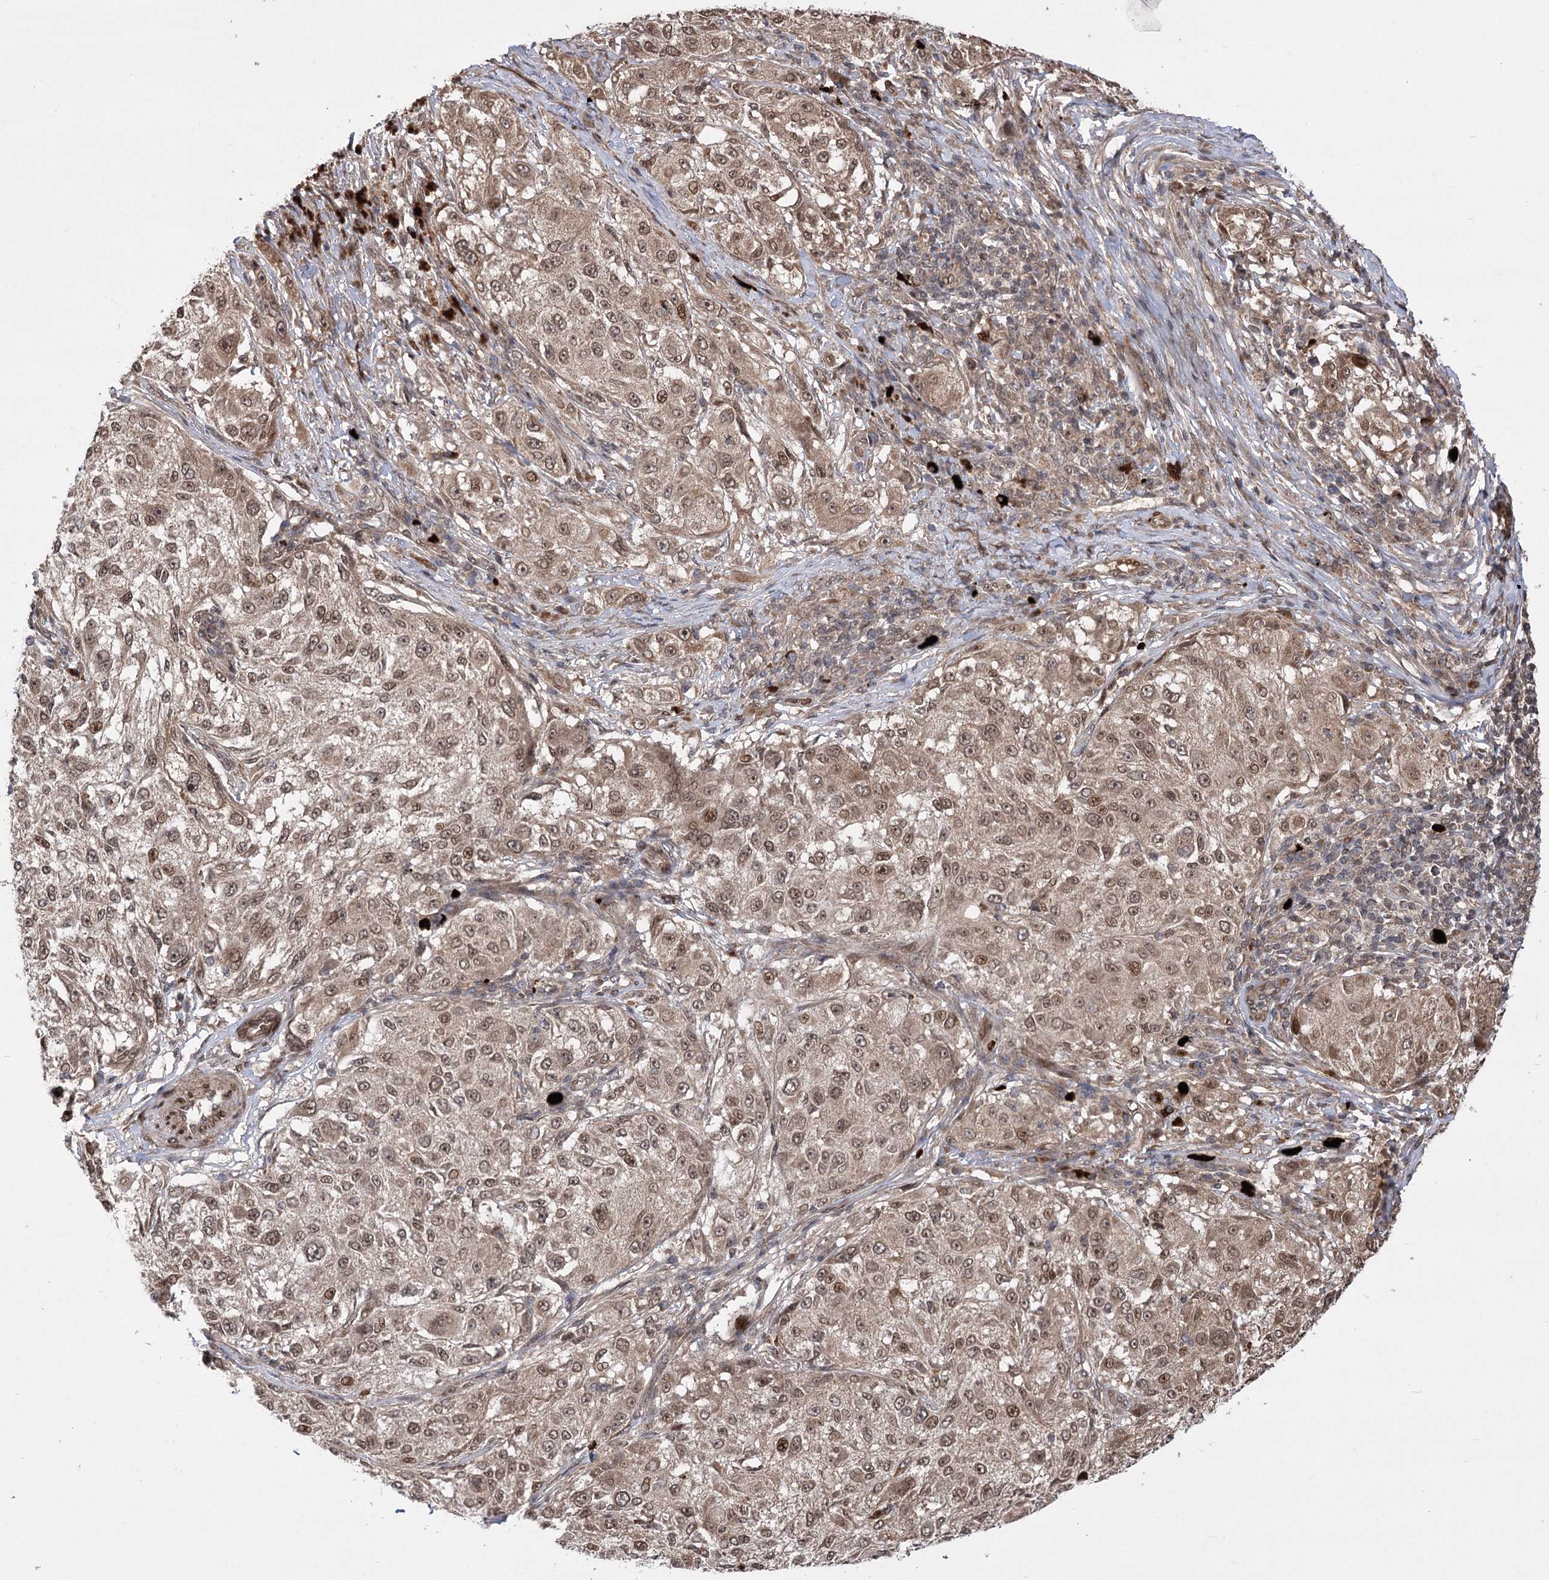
{"staining": {"intensity": "moderate", "quantity": ">75%", "location": "cytoplasmic/membranous,nuclear"}, "tissue": "melanoma", "cell_type": "Tumor cells", "image_type": "cancer", "snomed": [{"axis": "morphology", "description": "Necrosis, NOS"}, {"axis": "morphology", "description": "Malignant melanoma, NOS"}, {"axis": "topography", "description": "Skin"}], "caption": "Melanoma stained for a protein exhibits moderate cytoplasmic/membranous and nuclear positivity in tumor cells.", "gene": "TENM2", "patient": {"sex": "female", "age": 87}}